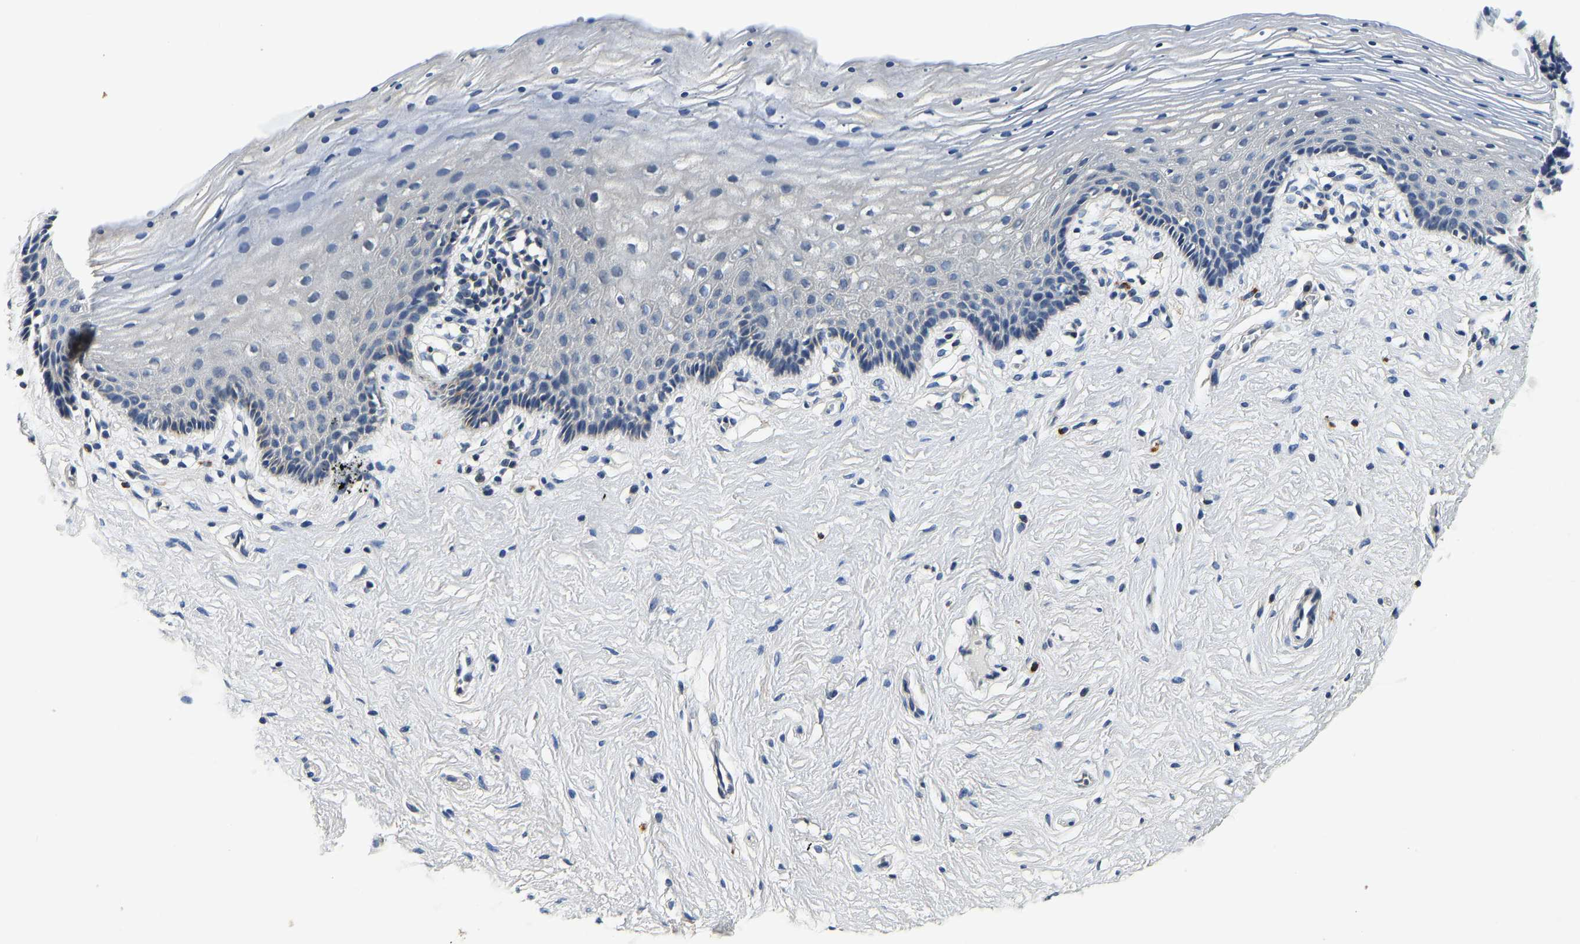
{"staining": {"intensity": "weak", "quantity": "25%-75%", "location": "cytoplasmic/membranous"}, "tissue": "vagina", "cell_type": "Squamous epithelial cells", "image_type": "normal", "snomed": [{"axis": "morphology", "description": "Normal tissue, NOS"}, {"axis": "topography", "description": "Vagina"}], "caption": "Immunohistochemical staining of normal human vagina reveals 25%-75% levels of weak cytoplasmic/membranous protein expression in approximately 25%-75% of squamous epithelial cells.", "gene": "RESF1", "patient": {"sex": "female", "age": 32}}